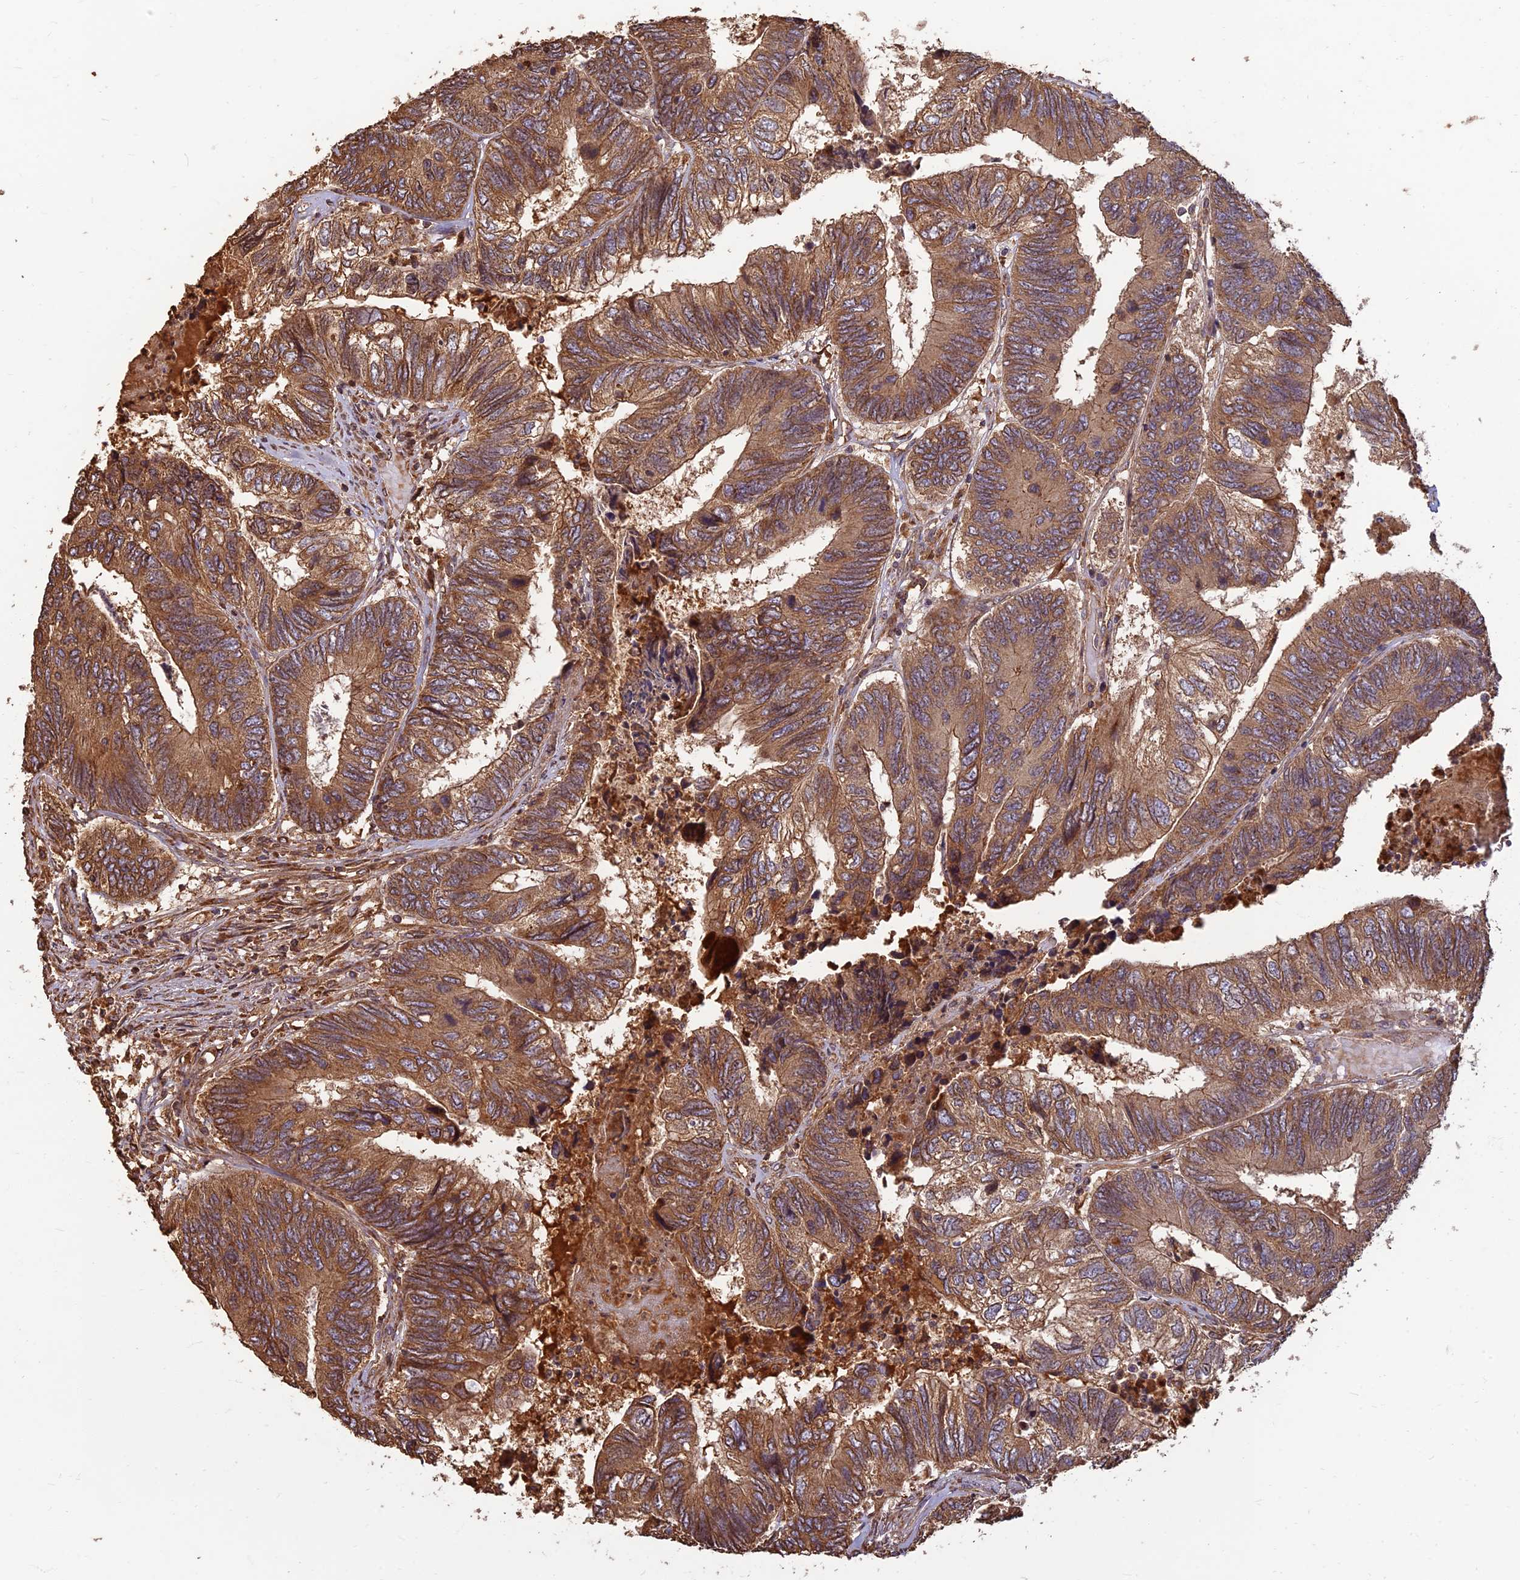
{"staining": {"intensity": "moderate", "quantity": ">75%", "location": "cytoplasmic/membranous"}, "tissue": "colorectal cancer", "cell_type": "Tumor cells", "image_type": "cancer", "snomed": [{"axis": "morphology", "description": "Adenocarcinoma, NOS"}, {"axis": "topography", "description": "Colon"}], "caption": "Tumor cells demonstrate medium levels of moderate cytoplasmic/membranous staining in approximately >75% of cells in human adenocarcinoma (colorectal). (DAB = brown stain, brightfield microscopy at high magnification).", "gene": "CORO1C", "patient": {"sex": "female", "age": 67}}